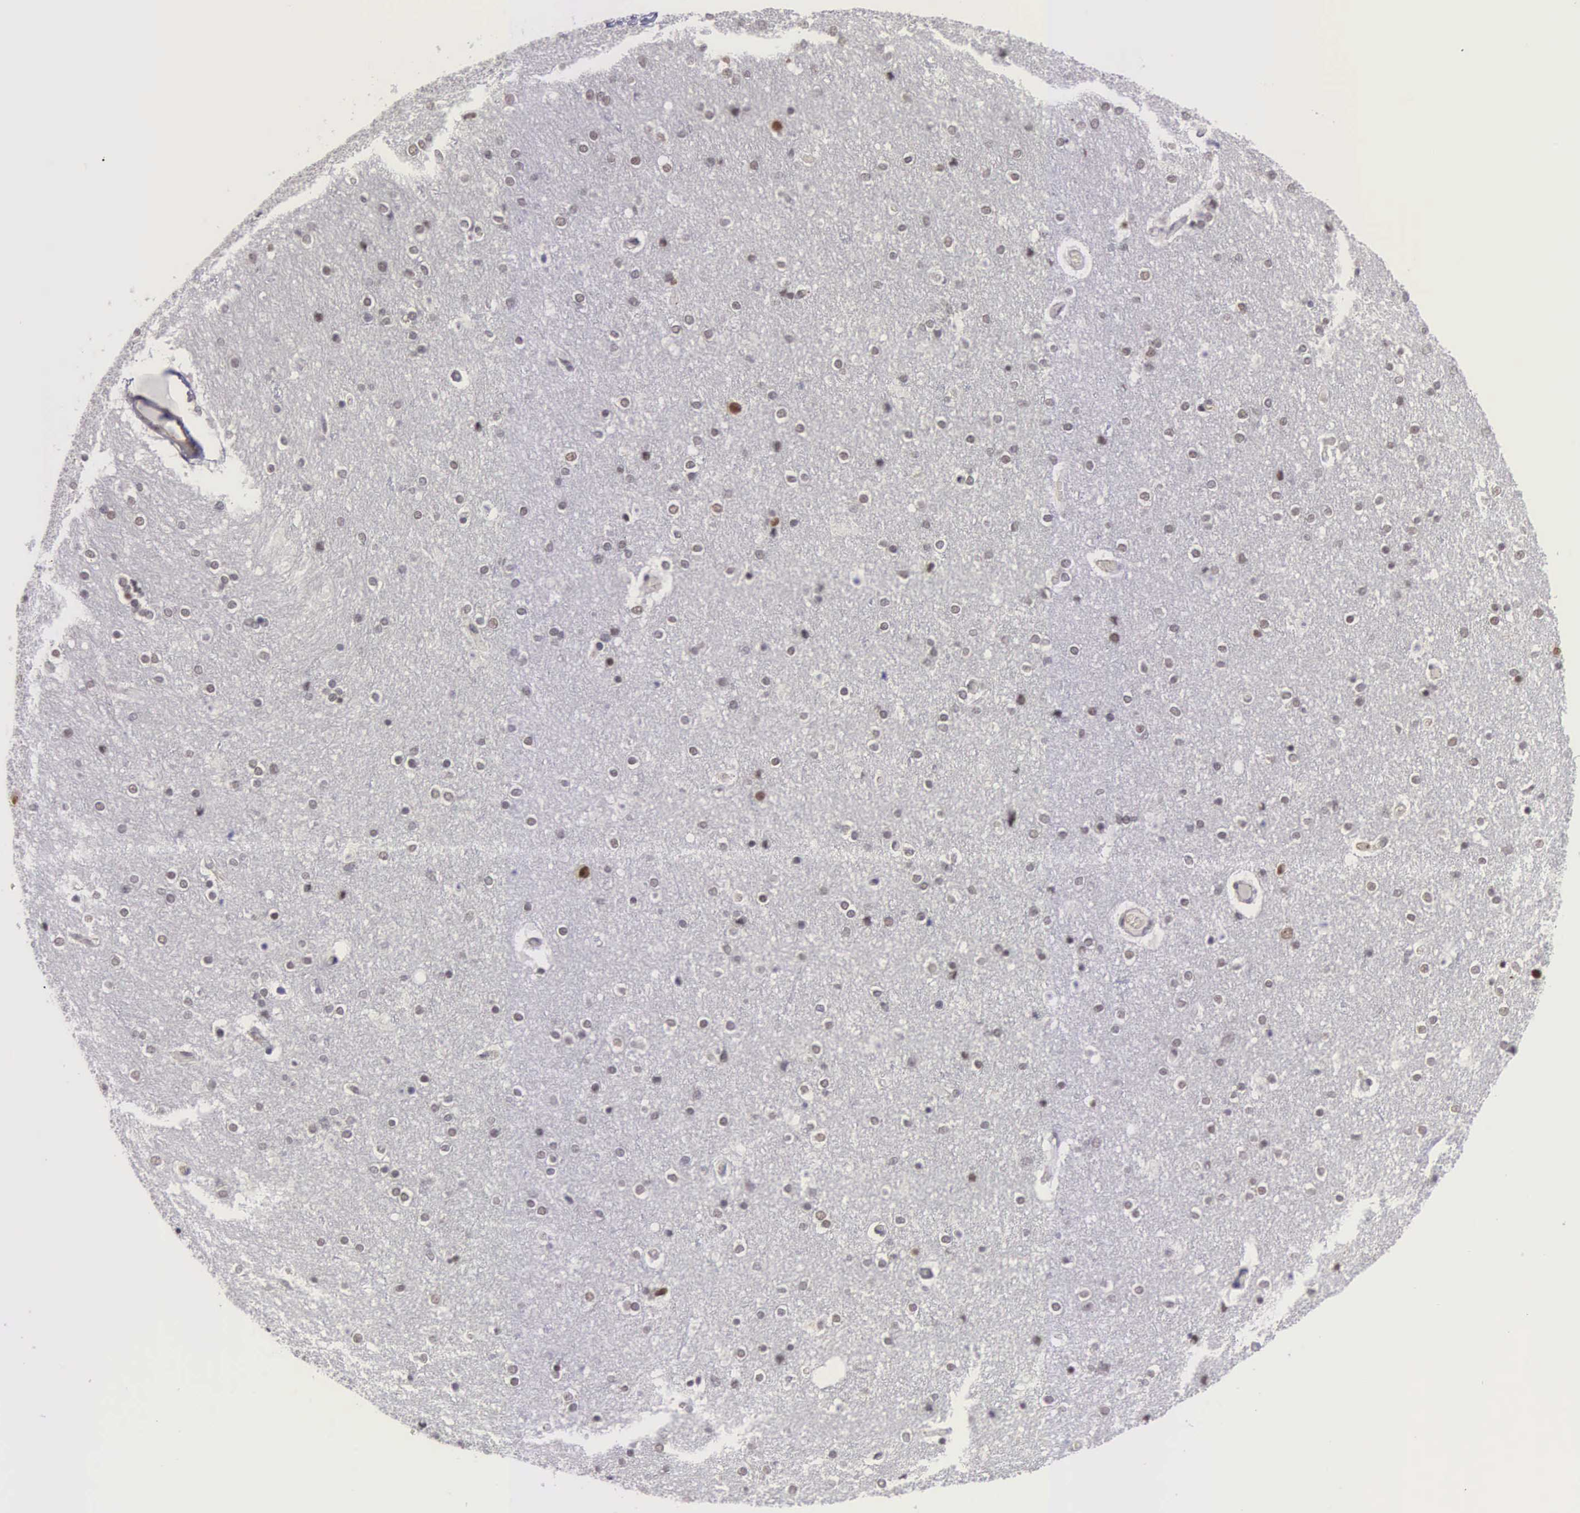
{"staining": {"intensity": "negative", "quantity": "none", "location": "none"}, "tissue": "cerebral cortex", "cell_type": "Endothelial cells", "image_type": "normal", "snomed": [{"axis": "morphology", "description": "Normal tissue, NOS"}, {"axis": "topography", "description": "Cerebral cortex"}], "caption": "IHC of benign human cerebral cortex demonstrates no positivity in endothelial cells.", "gene": "MORC2", "patient": {"sex": "female", "age": 54}}